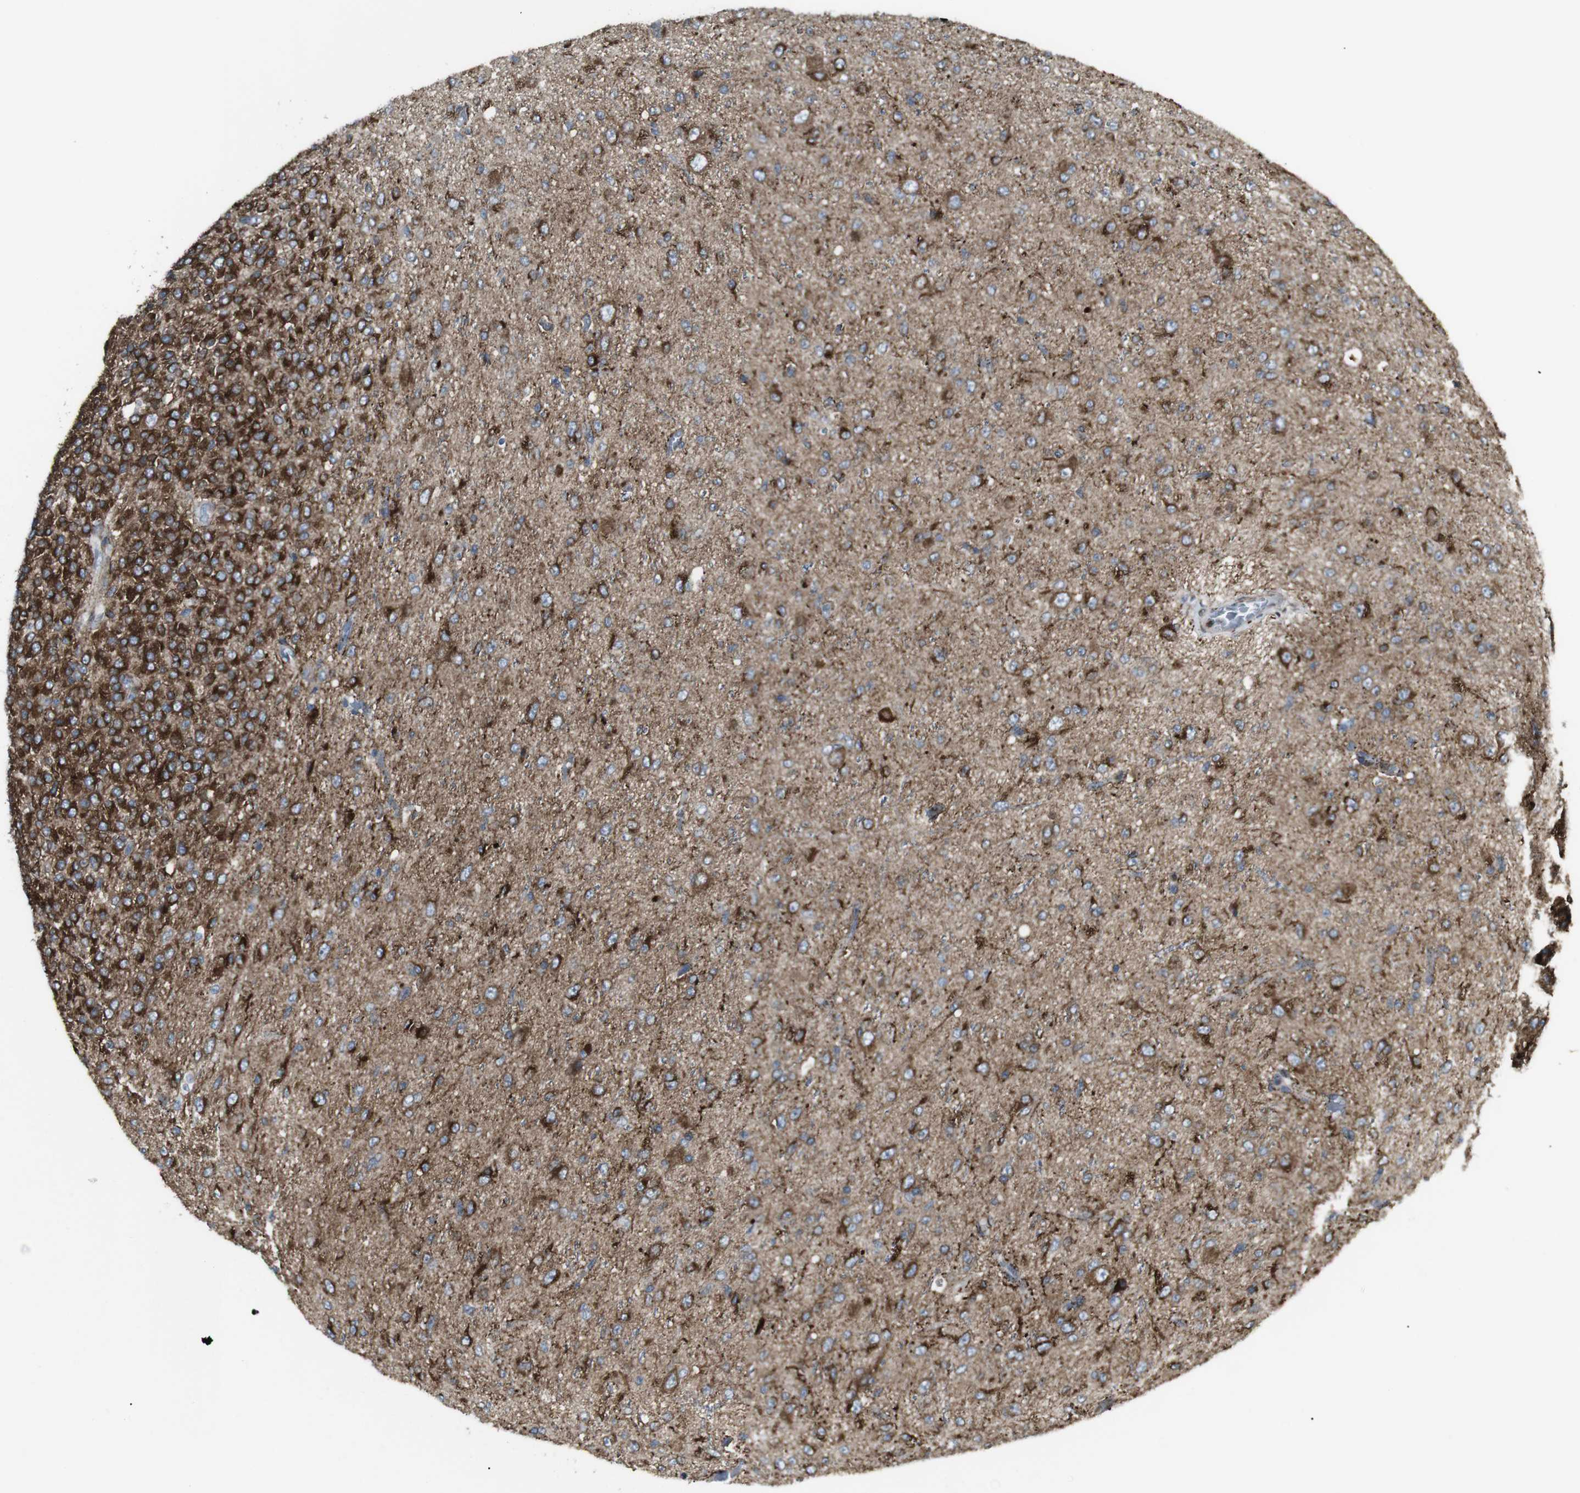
{"staining": {"intensity": "strong", "quantity": "25%-75%", "location": "cytoplasmic/membranous"}, "tissue": "glioma", "cell_type": "Tumor cells", "image_type": "cancer", "snomed": [{"axis": "morphology", "description": "Glioma, malignant, High grade"}, {"axis": "topography", "description": "pancreas cauda"}], "caption": "The immunohistochemical stain labels strong cytoplasmic/membranous positivity in tumor cells of glioma tissue.", "gene": "LNPK", "patient": {"sex": "male", "age": 60}}